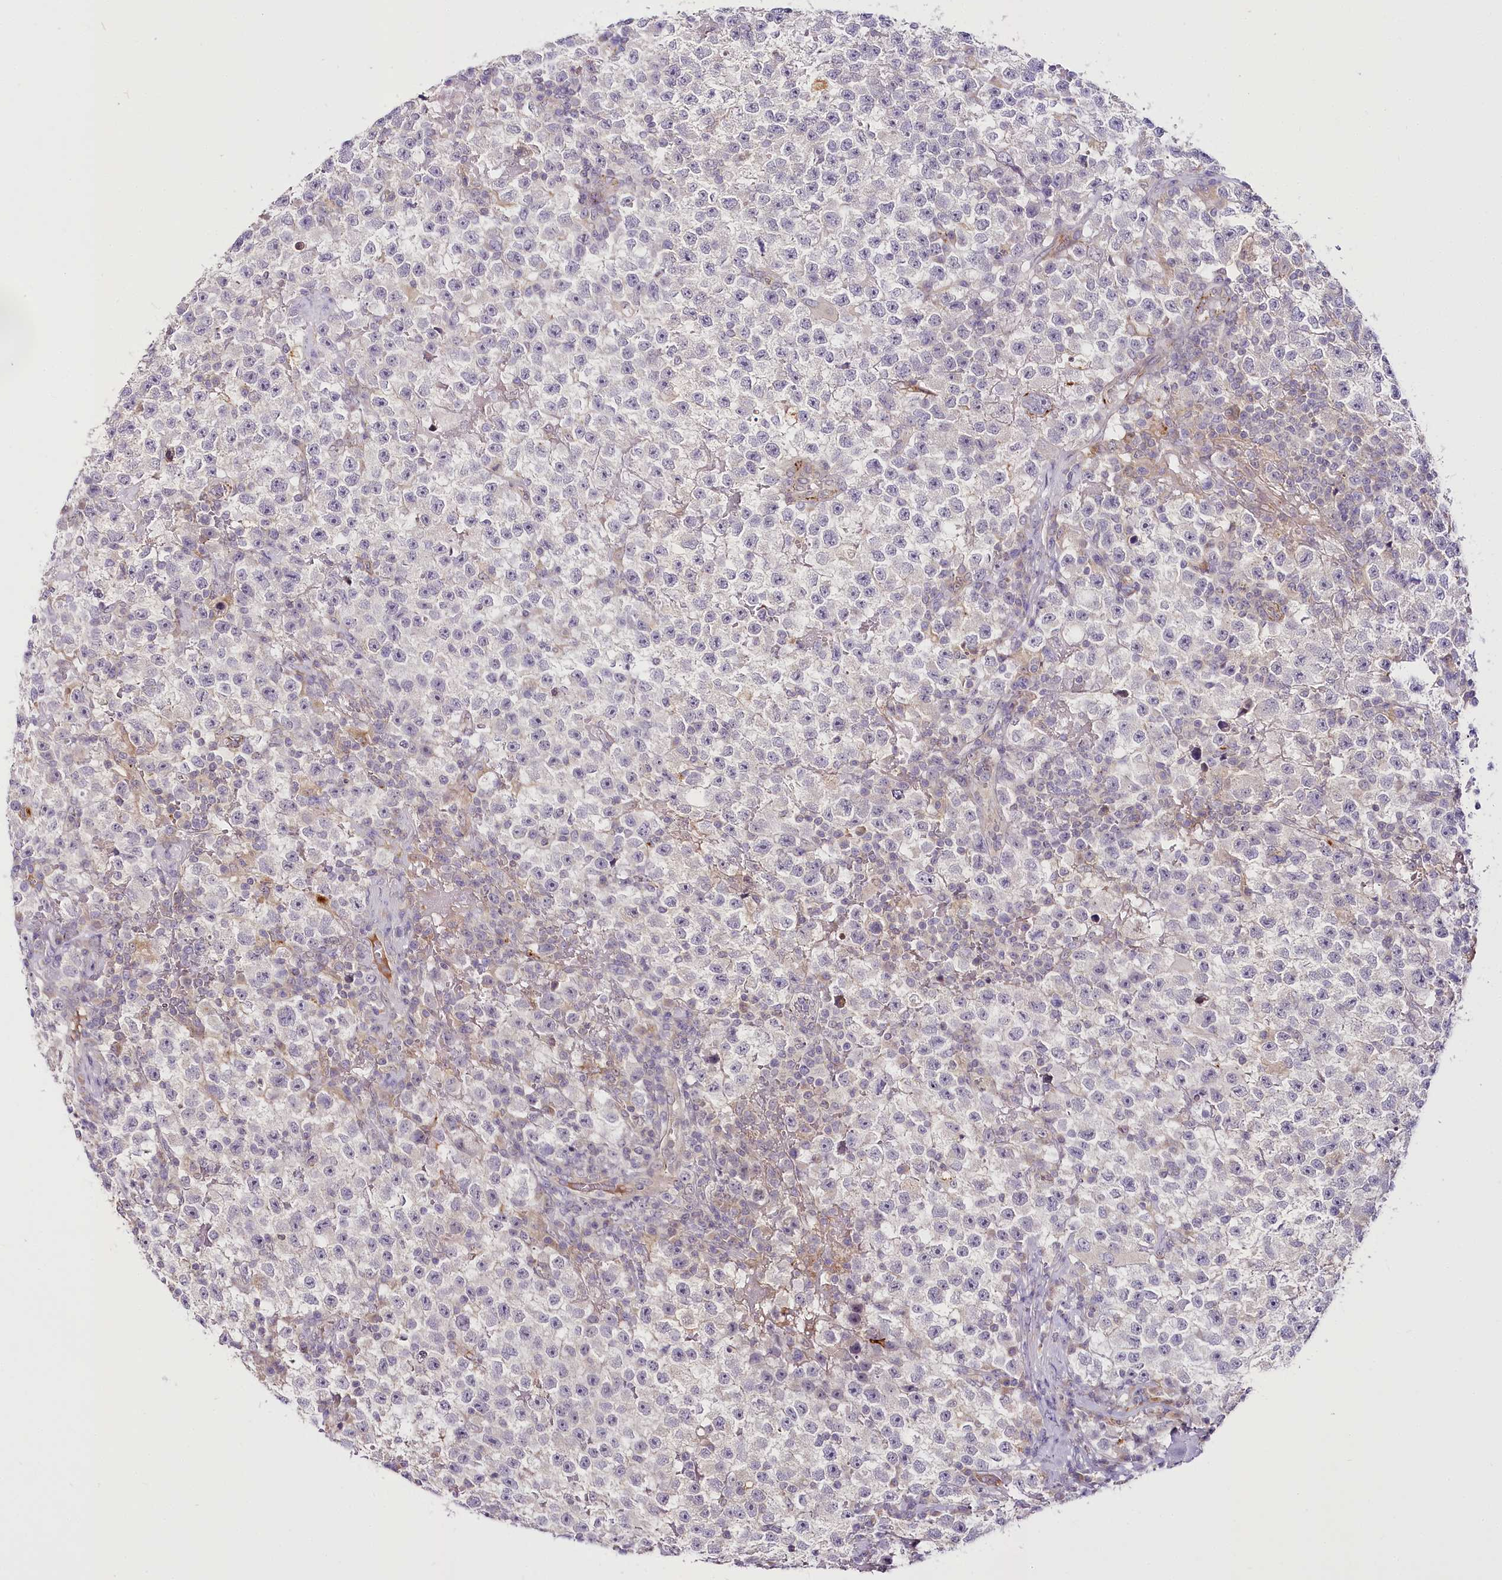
{"staining": {"intensity": "negative", "quantity": "none", "location": "none"}, "tissue": "testis cancer", "cell_type": "Tumor cells", "image_type": "cancer", "snomed": [{"axis": "morphology", "description": "Seminoma, NOS"}, {"axis": "topography", "description": "Testis"}], "caption": "There is no significant expression in tumor cells of testis cancer.", "gene": "VWA5A", "patient": {"sex": "male", "age": 22}}